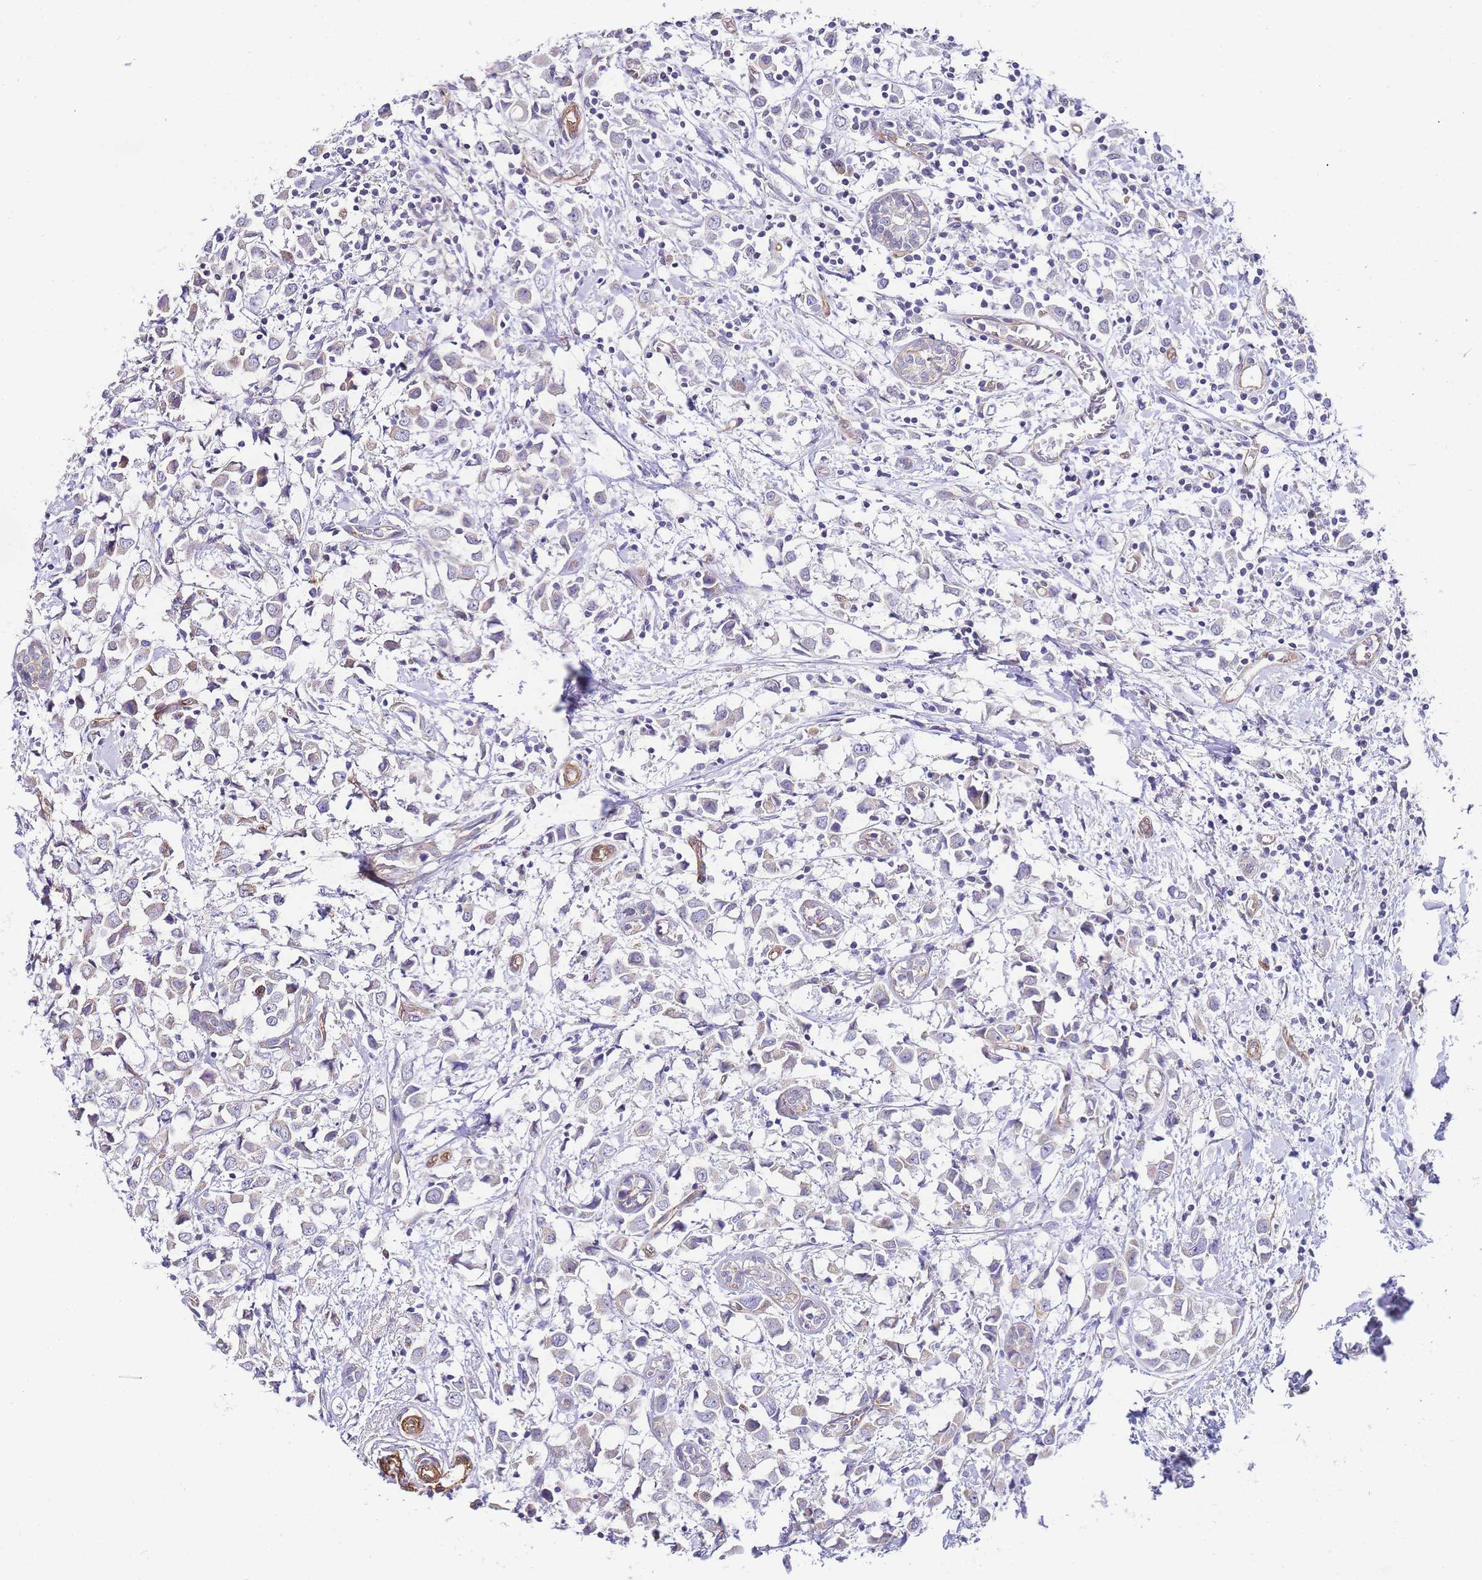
{"staining": {"intensity": "negative", "quantity": "none", "location": "none"}, "tissue": "breast cancer", "cell_type": "Tumor cells", "image_type": "cancer", "snomed": [{"axis": "morphology", "description": "Duct carcinoma"}, {"axis": "topography", "description": "Breast"}], "caption": "Tumor cells show no significant positivity in infiltrating ductal carcinoma (breast).", "gene": "PDCD7", "patient": {"sex": "female", "age": 61}}